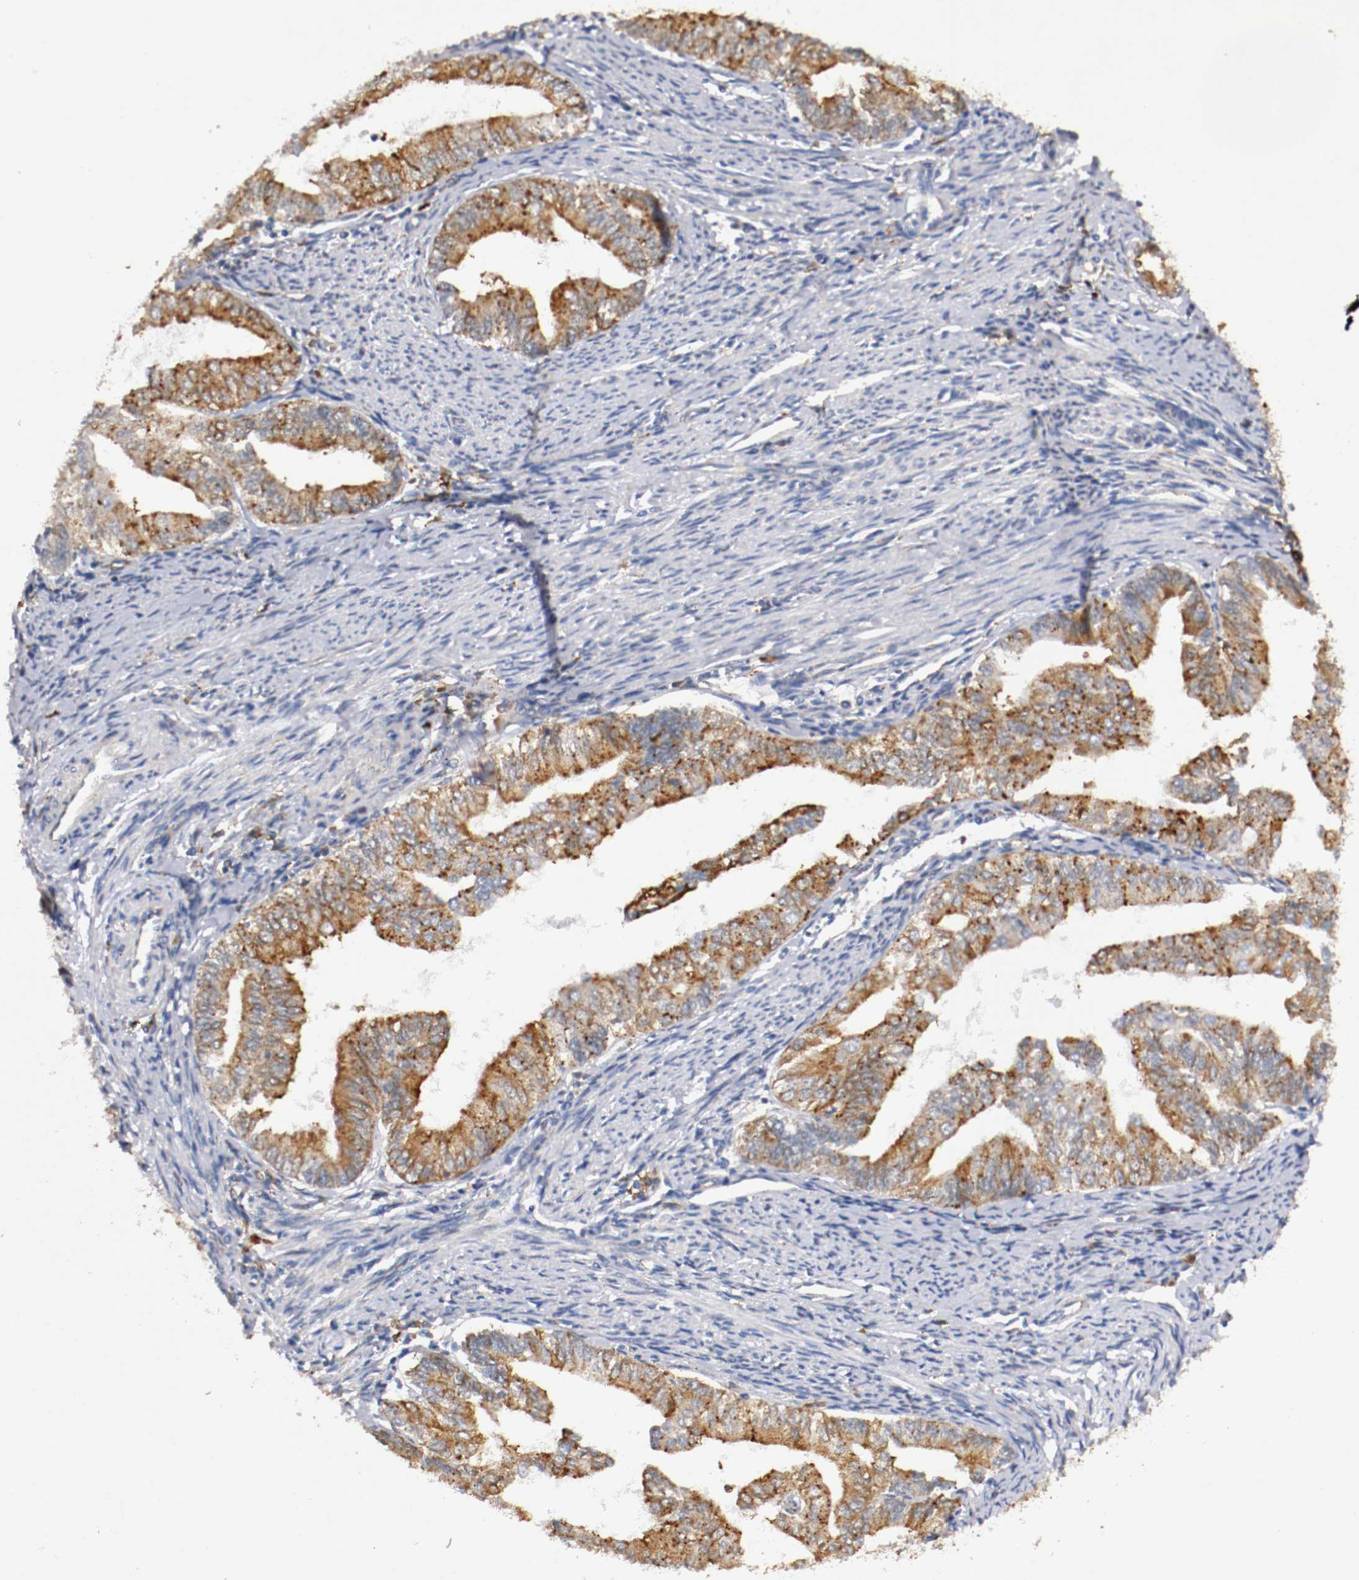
{"staining": {"intensity": "moderate", "quantity": ">75%", "location": "cytoplasmic/membranous"}, "tissue": "endometrial cancer", "cell_type": "Tumor cells", "image_type": "cancer", "snomed": [{"axis": "morphology", "description": "Adenocarcinoma, NOS"}, {"axis": "topography", "description": "Endometrium"}], "caption": "Moderate cytoplasmic/membranous positivity is seen in approximately >75% of tumor cells in adenocarcinoma (endometrial).", "gene": "TRAF2", "patient": {"sex": "female", "age": 66}}